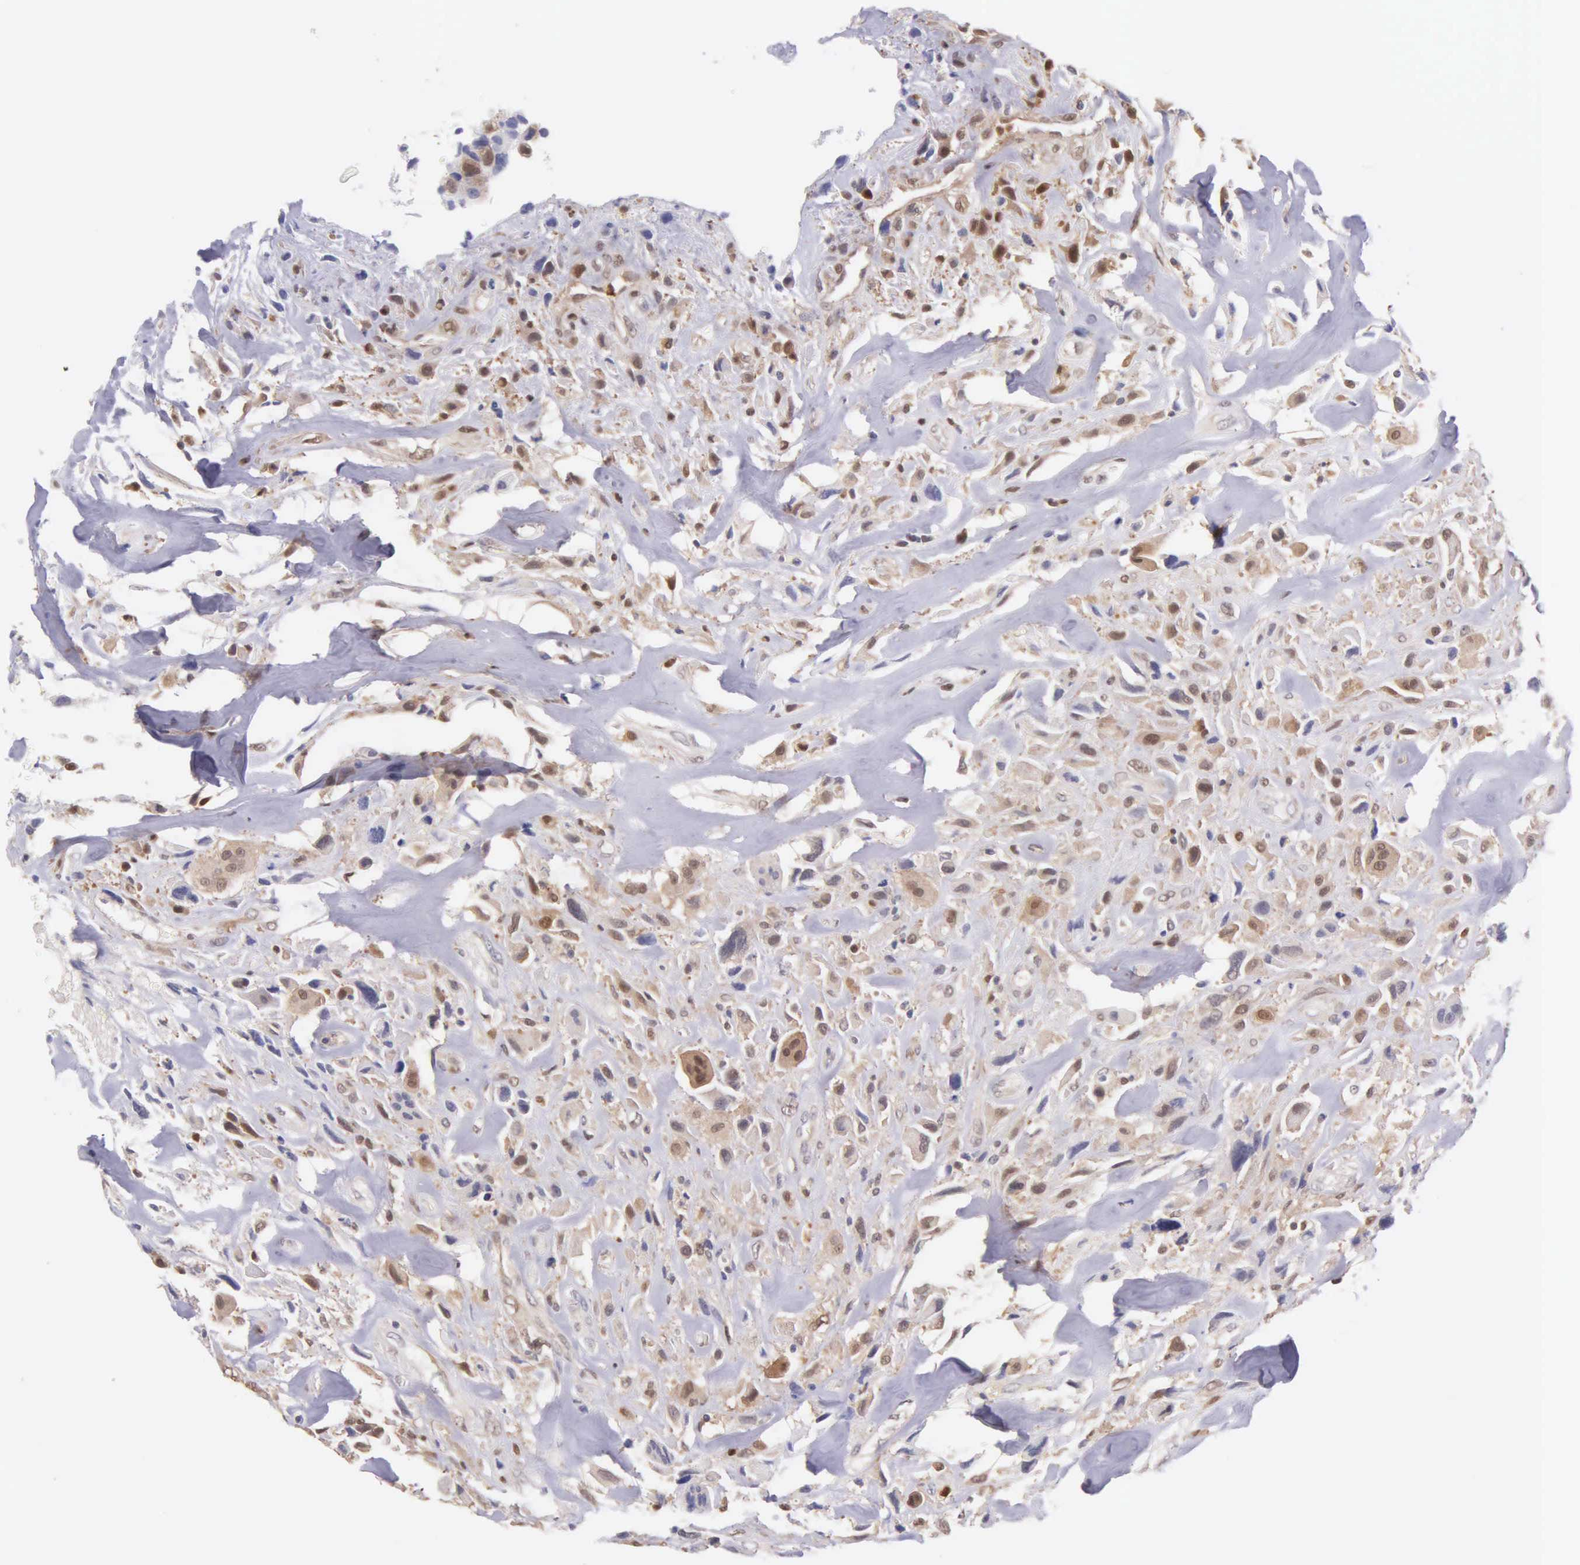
{"staining": {"intensity": "weak", "quantity": ">75%", "location": "cytoplasmic/membranous"}, "tissue": "breast cancer", "cell_type": "Tumor cells", "image_type": "cancer", "snomed": [{"axis": "morphology", "description": "Neoplasm, malignant, NOS"}, {"axis": "topography", "description": "Breast"}], "caption": "Tumor cells demonstrate low levels of weak cytoplasmic/membranous expression in approximately >75% of cells in human breast cancer (malignant neoplasm). (DAB IHC, brown staining for protein, blue staining for nuclei).", "gene": "BID", "patient": {"sex": "female", "age": 50}}